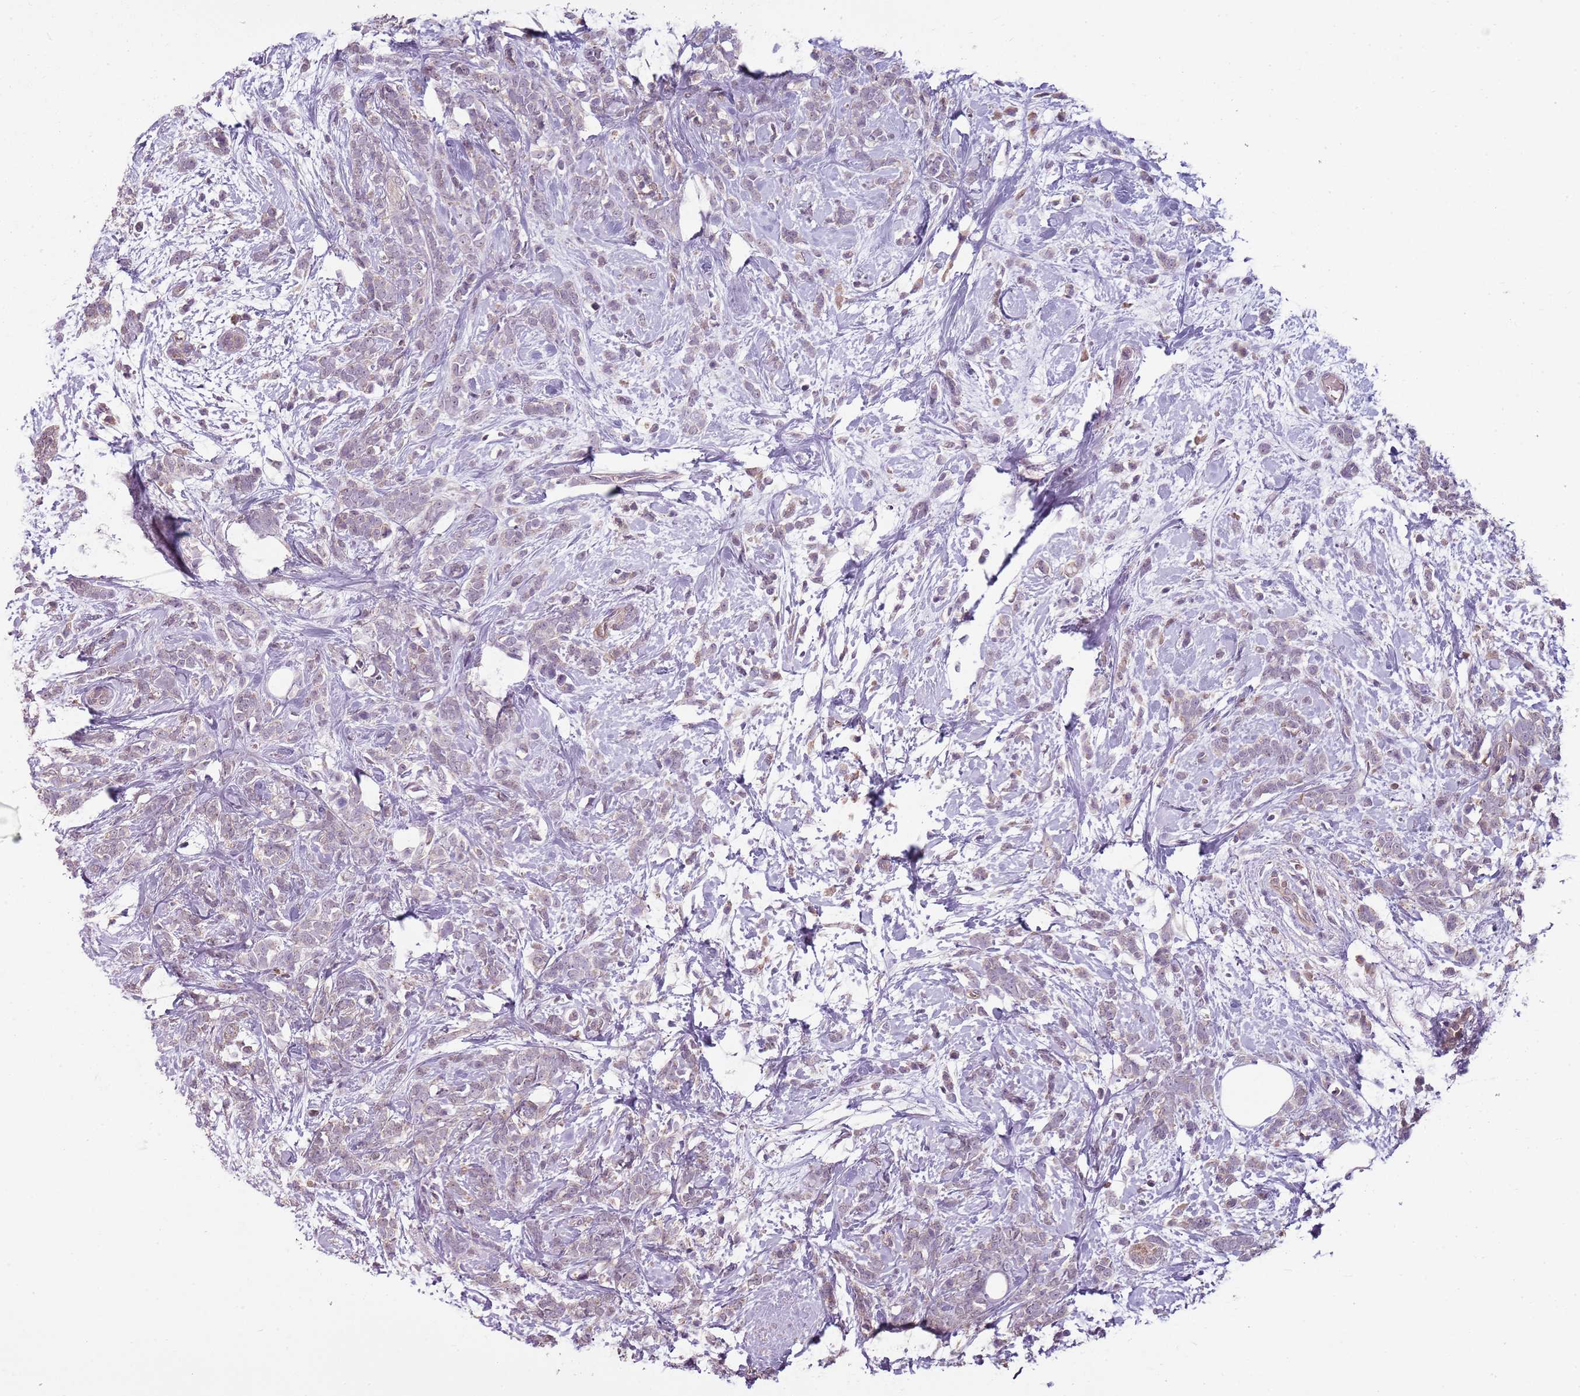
{"staining": {"intensity": "negative", "quantity": "none", "location": "none"}, "tissue": "breast cancer", "cell_type": "Tumor cells", "image_type": "cancer", "snomed": [{"axis": "morphology", "description": "Lobular carcinoma"}, {"axis": "topography", "description": "Breast"}], "caption": "Immunohistochemical staining of human lobular carcinoma (breast) demonstrates no significant positivity in tumor cells.", "gene": "TEKT4", "patient": {"sex": "female", "age": 58}}